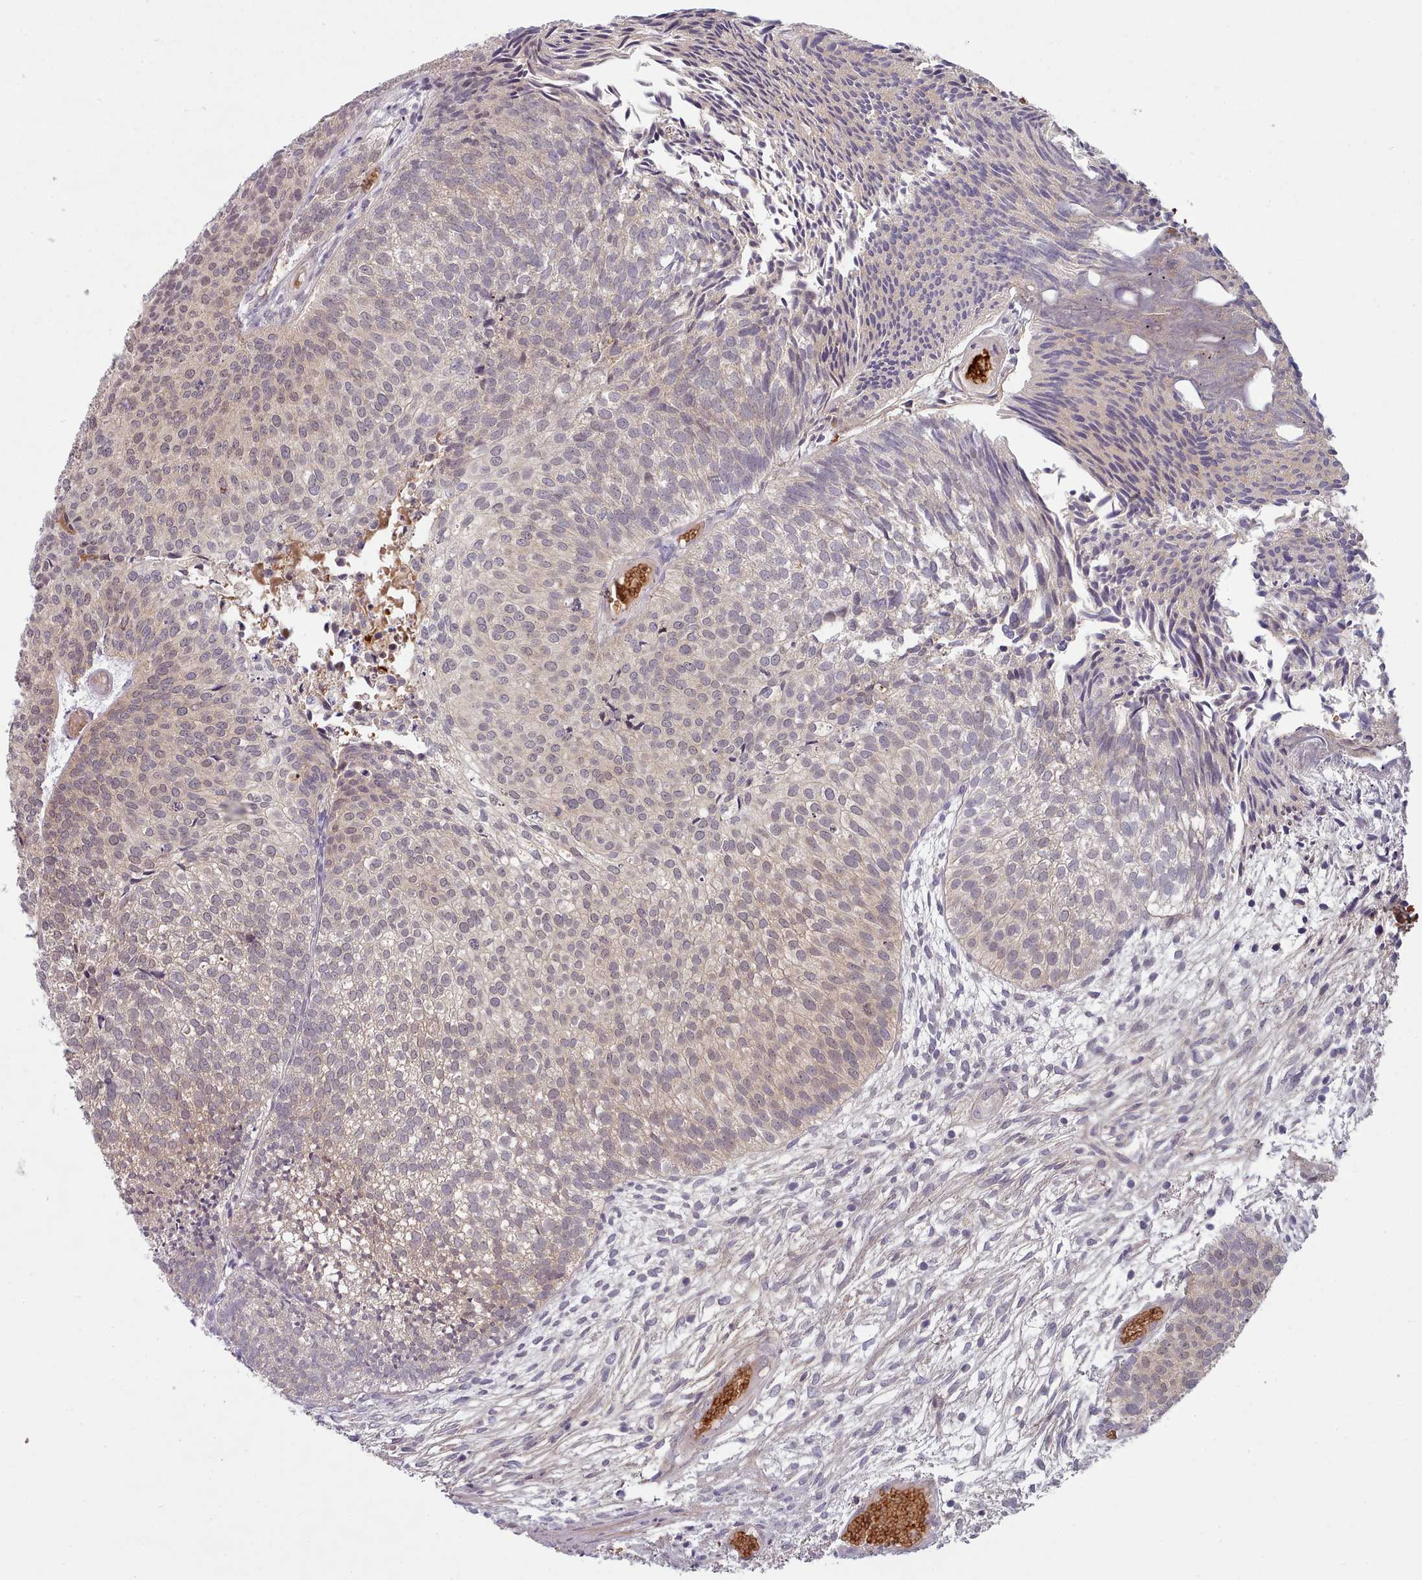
{"staining": {"intensity": "negative", "quantity": "none", "location": "none"}, "tissue": "urothelial cancer", "cell_type": "Tumor cells", "image_type": "cancer", "snomed": [{"axis": "morphology", "description": "Urothelial carcinoma, Low grade"}, {"axis": "topography", "description": "Urinary bladder"}], "caption": "IHC of urothelial cancer exhibits no expression in tumor cells. (Immunohistochemistry, brightfield microscopy, high magnification).", "gene": "CLNS1A", "patient": {"sex": "male", "age": 84}}